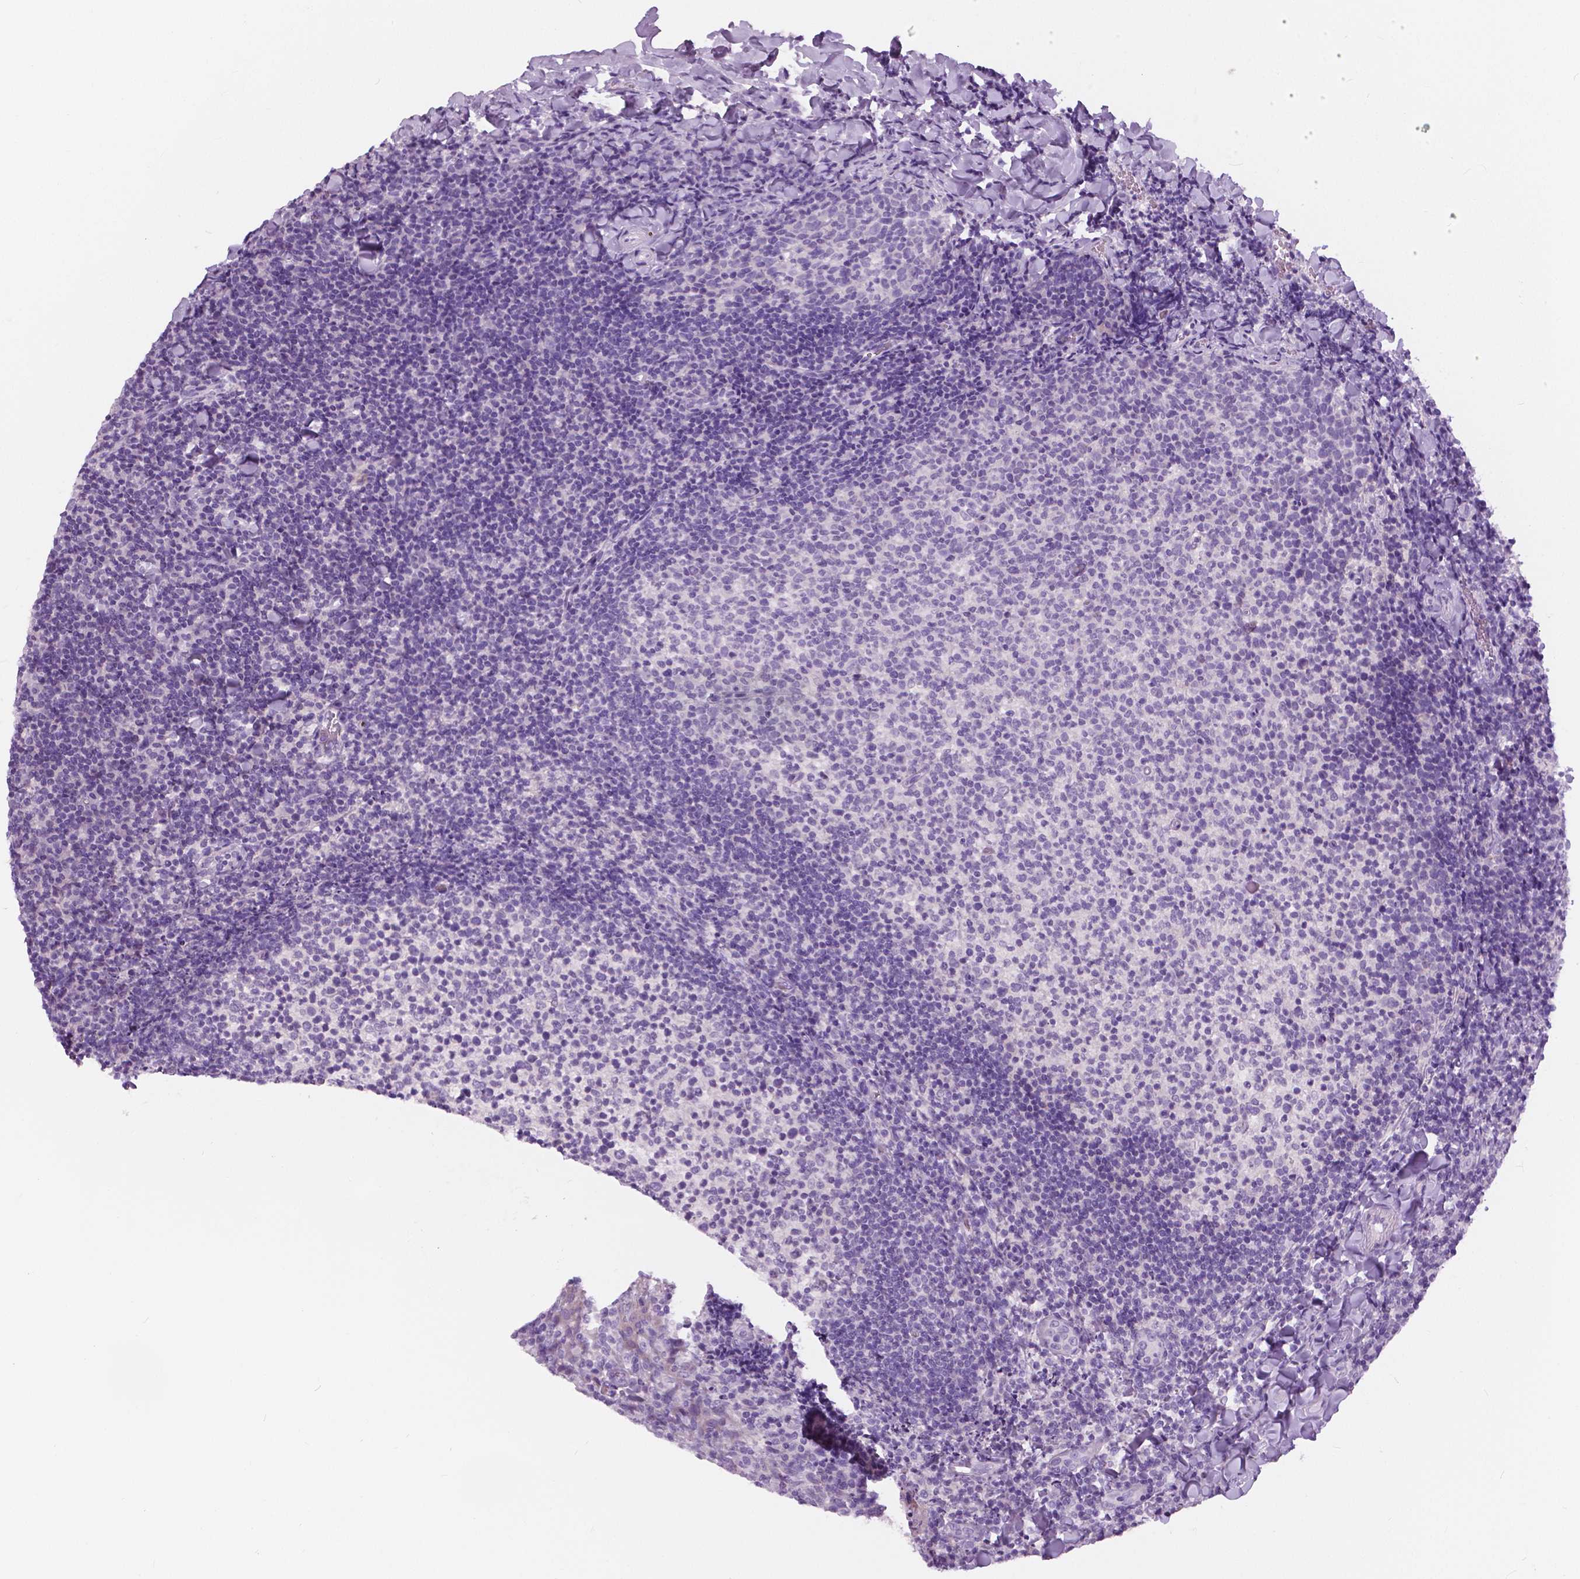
{"staining": {"intensity": "negative", "quantity": "none", "location": "none"}, "tissue": "tonsil", "cell_type": "Germinal center cells", "image_type": "normal", "snomed": [{"axis": "morphology", "description": "Normal tissue, NOS"}, {"axis": "topography", "description": "Tonsil"}], "caption": "A high-resolution histopathology image shows immunohistochemistry (IHC) staining of unremarkable tonsil, which demonstrates no significant expression in germinal center cells.", "gene": "TP53TG5", "patient": {"sex": "female", "age": 10}}